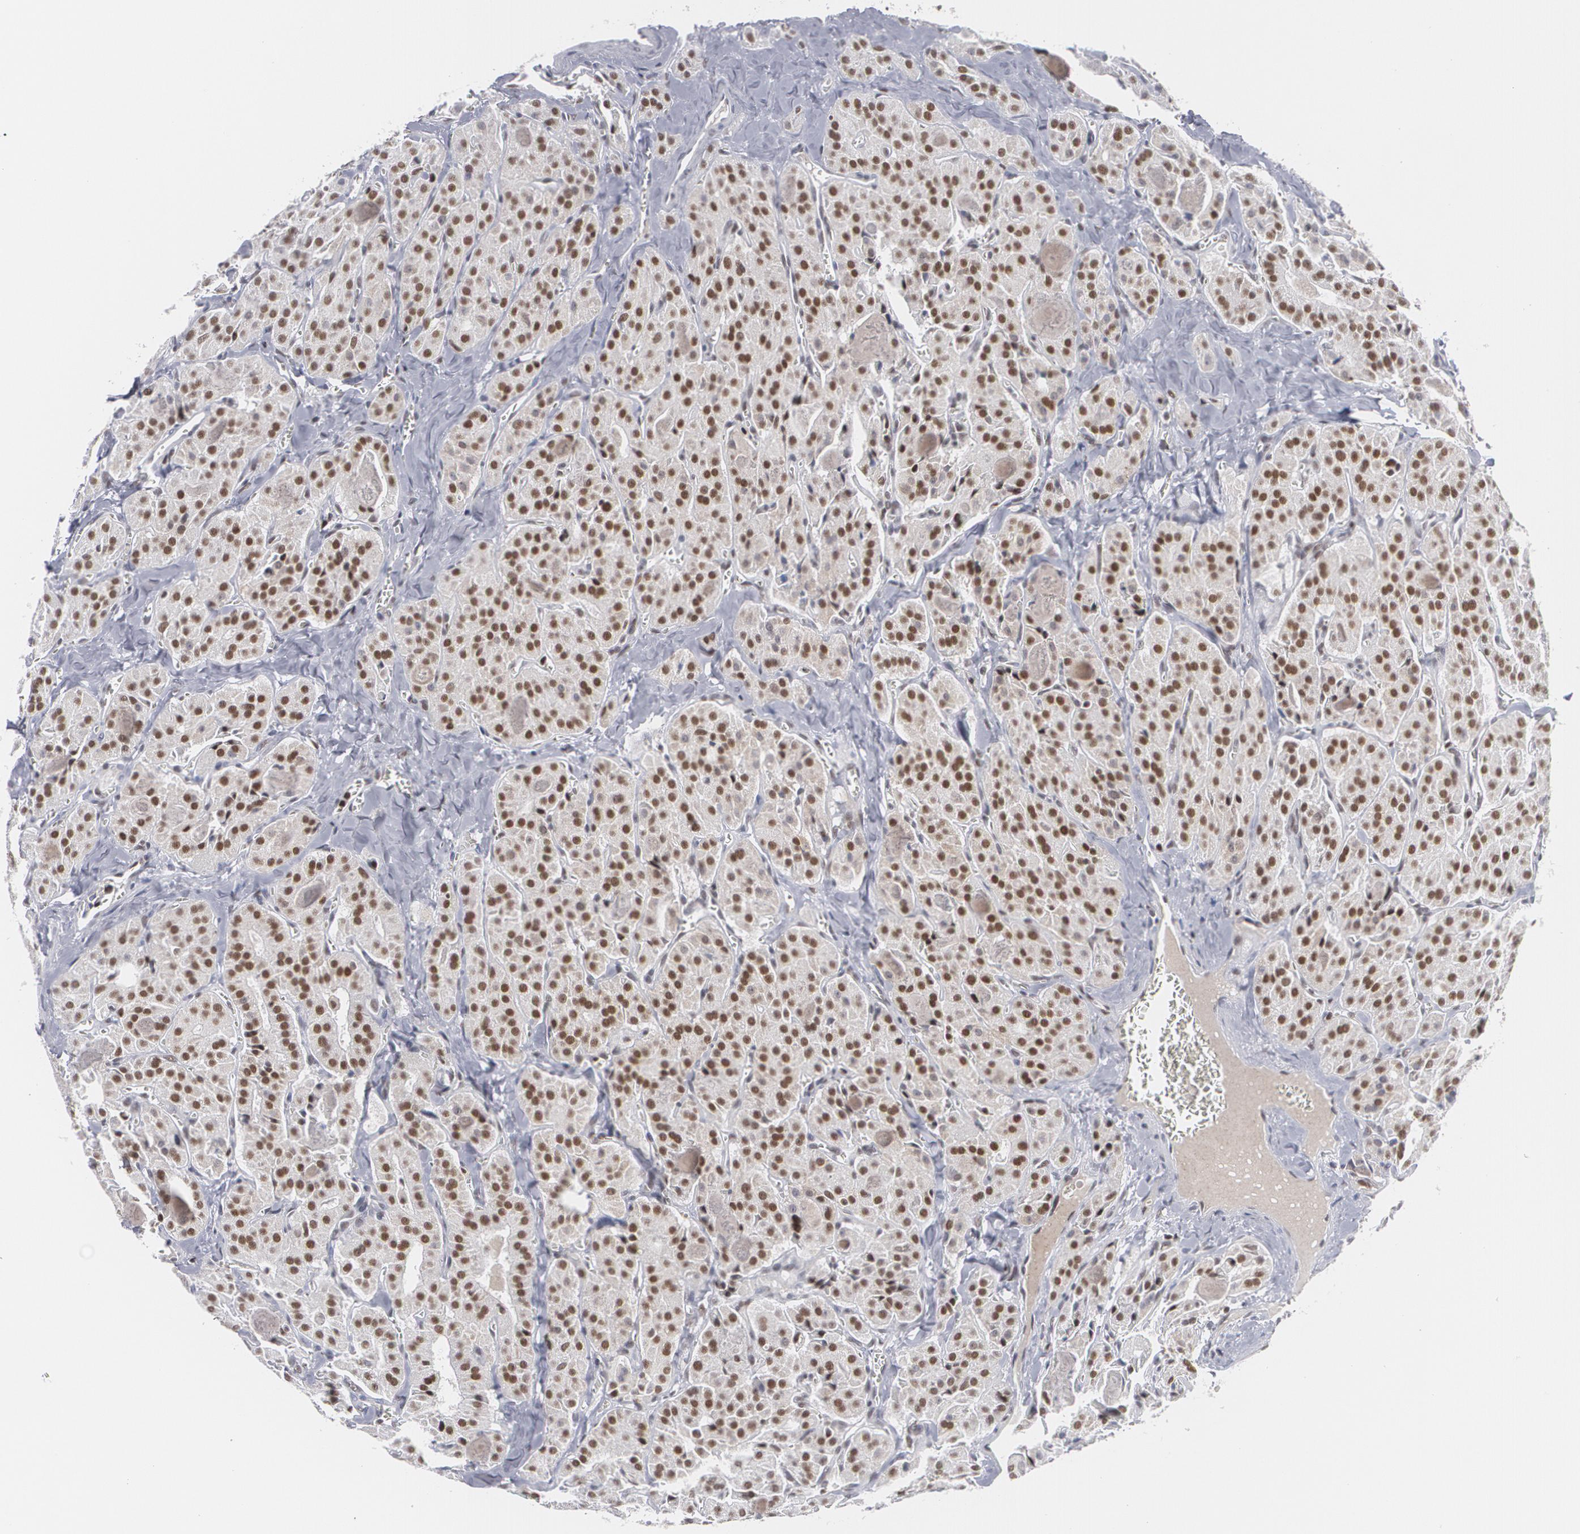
{"staining": {"intensity": "moderate", "quantity": ">75%", "location": "nuclear"}, "tissue": "thyroid cancer", "cell_type": "Tumor cells", "image_type": "cancer", "snomed": [{"axis": "morphology", "description": "Carcinoma, NOS"}, {"axis": "topography", "description": "Thyroid gland"}], "caption": "Human thyroid cancer stained for a protein (brown) shows moderate nuclear positive expression in about >75% of tumor cells.", "gene": "MCL1", "patient": {"sex": "male", "age": 76}}